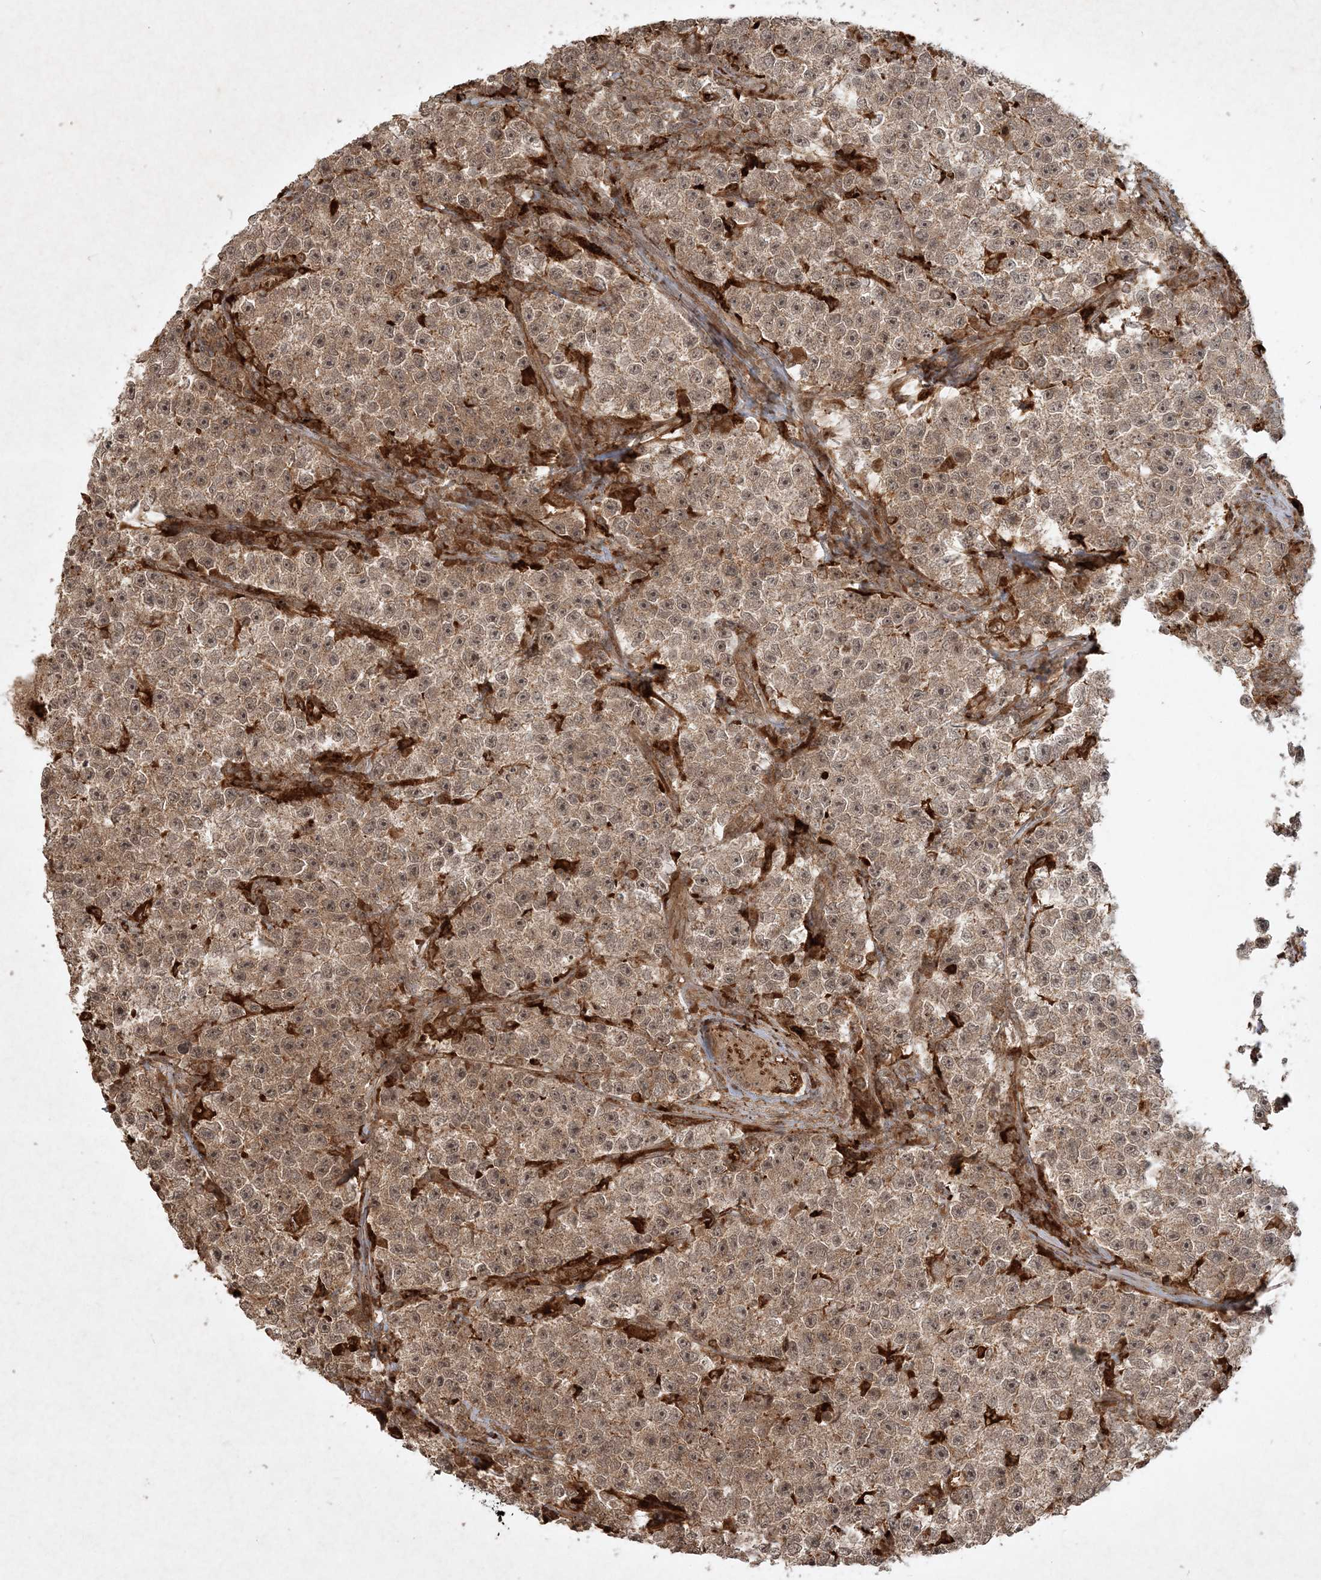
{"staining": {"intensity": "moderate", "quantity": ">75%", "location": "cytoplasmic/membranous"}, "tissue": "testis cancer", "cell_type": "Tumor cells", "image_type": "cancer", "snomed": [{"axis": "morphology", "description": "Seminoma, NOS"}, {"axis": "topography", "description": "Testis"}], "caption": "An IHC image of tumor tissue is shown. Protein staining in brown shows moderate cytoplasmic/membranous positivity in seminoma (testis) within tumor cells.", "gene": "NARS1", "patient": {"sex": "male", "age": 22}}